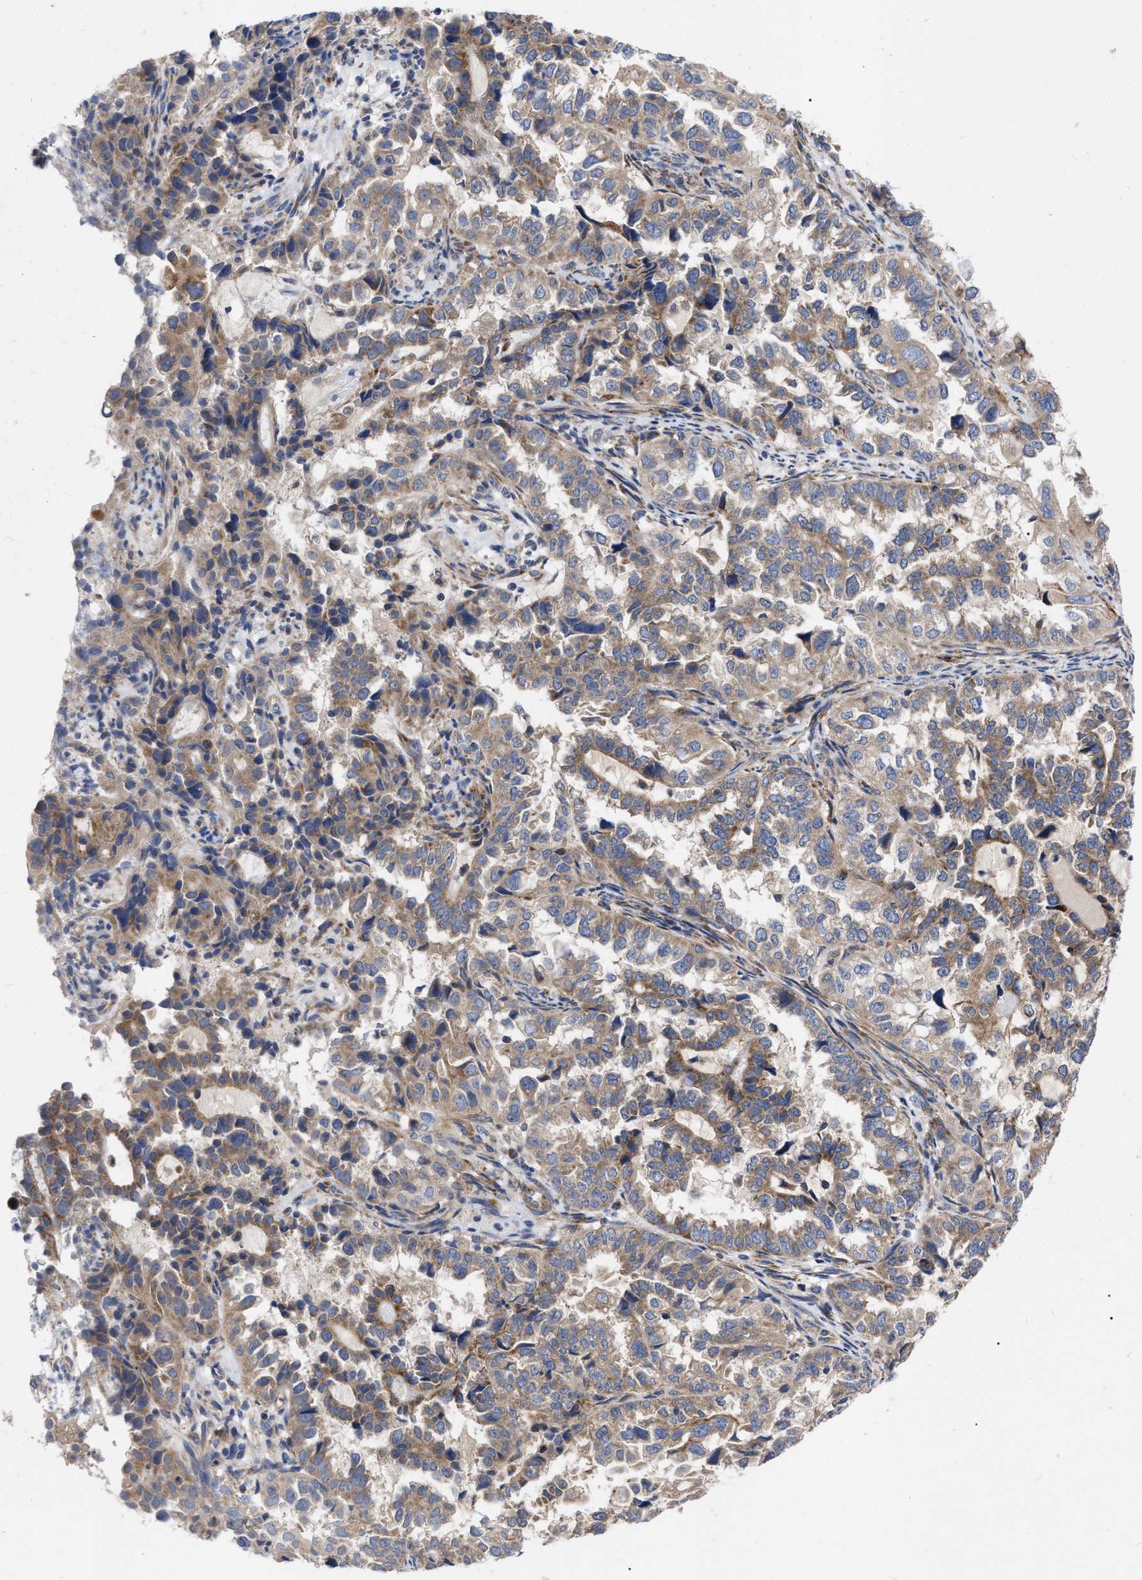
{"staining": {"intensity": "moderate", "quantity": ">75%", "location": "cytoplasmic/membranous"}, "tissue": "endometrial cancer", "cell_type": "Tumor cells", "image_type": "cancer", "snomed": [{"axis": "morphology", "description": "Adenocarcinoma, NOS"}, {"axis": "topography", "description": "Endometrium"}], "caption": "A brown stain highlights moderate cytoplasmic/membranous staining of a protein in human endometrial adenocarcinoma tumor cells.", "gene": "CDKN2C", "patient": {"sex": "female", "age": 85}}